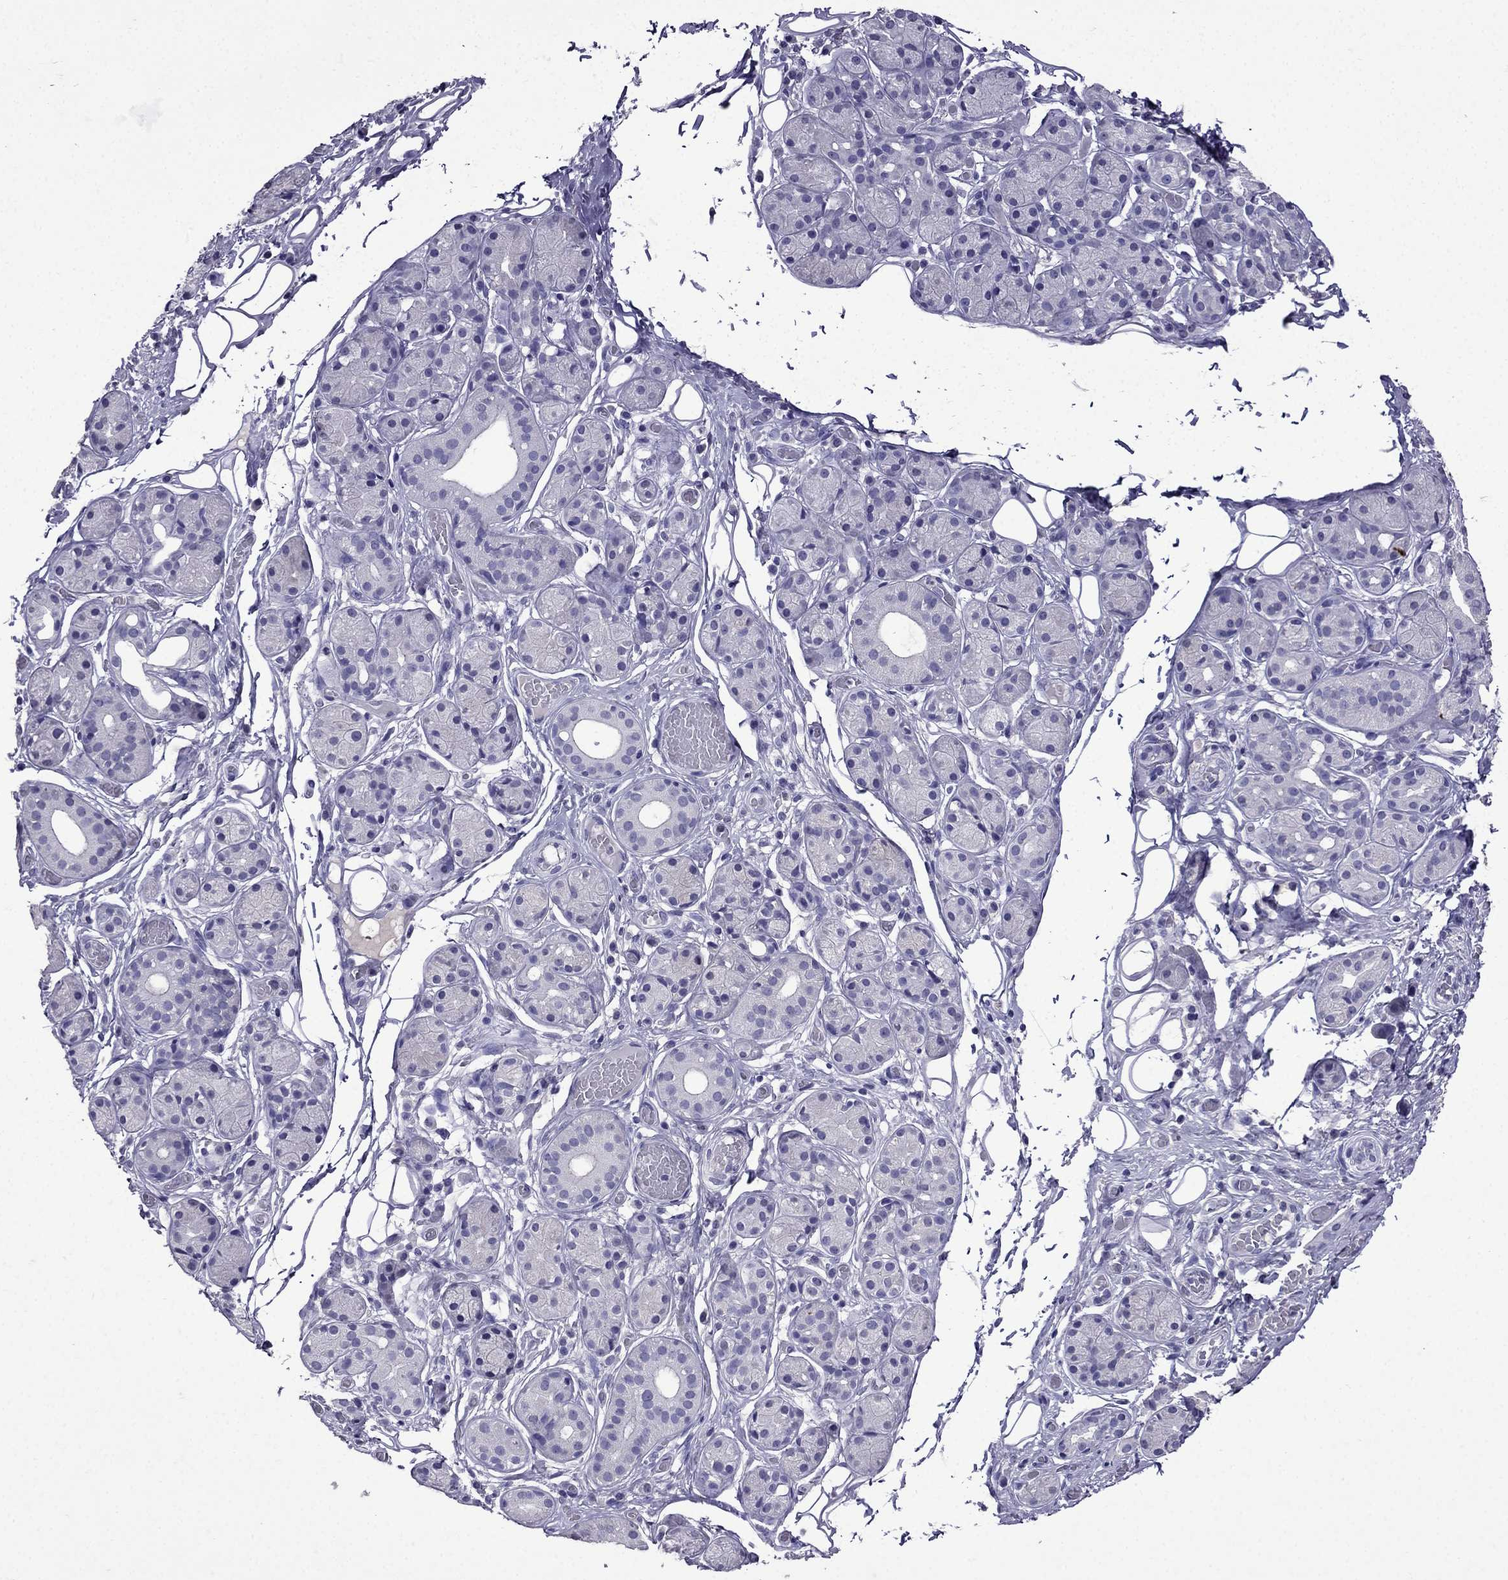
{"staining": {"intensity": "negative", "quantity": "none", "location": "none"}, "tissue": "salivary gland", "cell_type": "Glandular cells", "image_type": "normal", "snomed": [{"axis": "morphology", "description": "Normal tissue, NOS"}, {"axis": "topography", "description": "Salivary gland"}, {"axis": "topography", "description": "Peripheral nerve tissue"}], "caption": "The photomicrograph displays no staining of glandular cells in unremarkable salivary gland. Nuclei are stained in blue.", "gene": "DNAH17", "patient": {"sex": "male", "age": 71}}